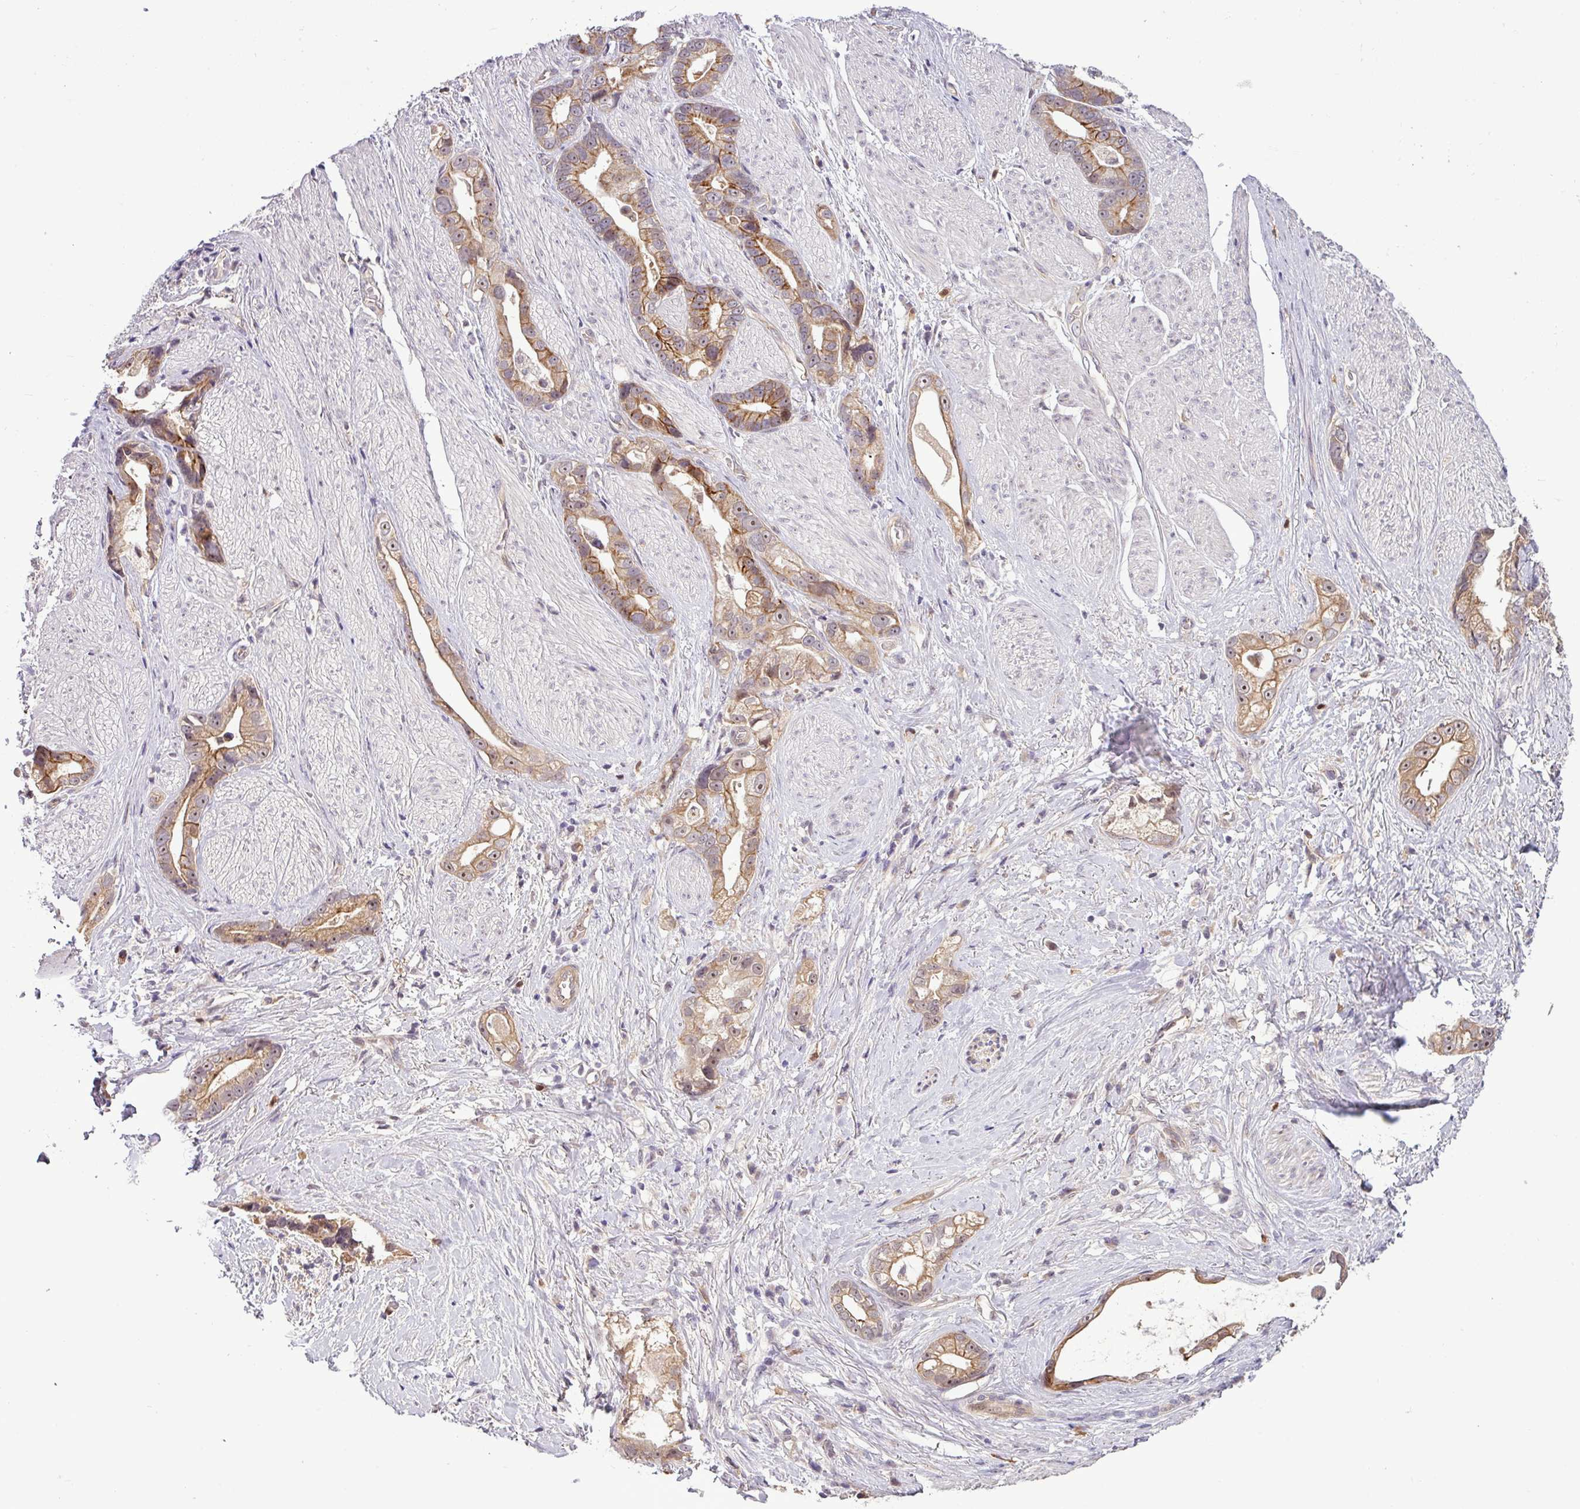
{"staining": {"intensity": "moderate", "quantity": "25%-75%", "location": "cytoplasmic/membranous"}, "tissue": "stomach cancer", "cell_type": "Tumor cells", "image_type": "cancer", "snomed": [{"axis": "morphology", "description": "Adenocarcinoma, NOS"}, {"axis": "topography", "description": "Stomach"}], "caption": "Tumor cells demonstrate medium levels of moderate cytoplasmic/membranous staining in about 25%-75% of cells in stomach cancer.", "gene": "PCDH1", "patient": {"sex": "male", "age": 55}}